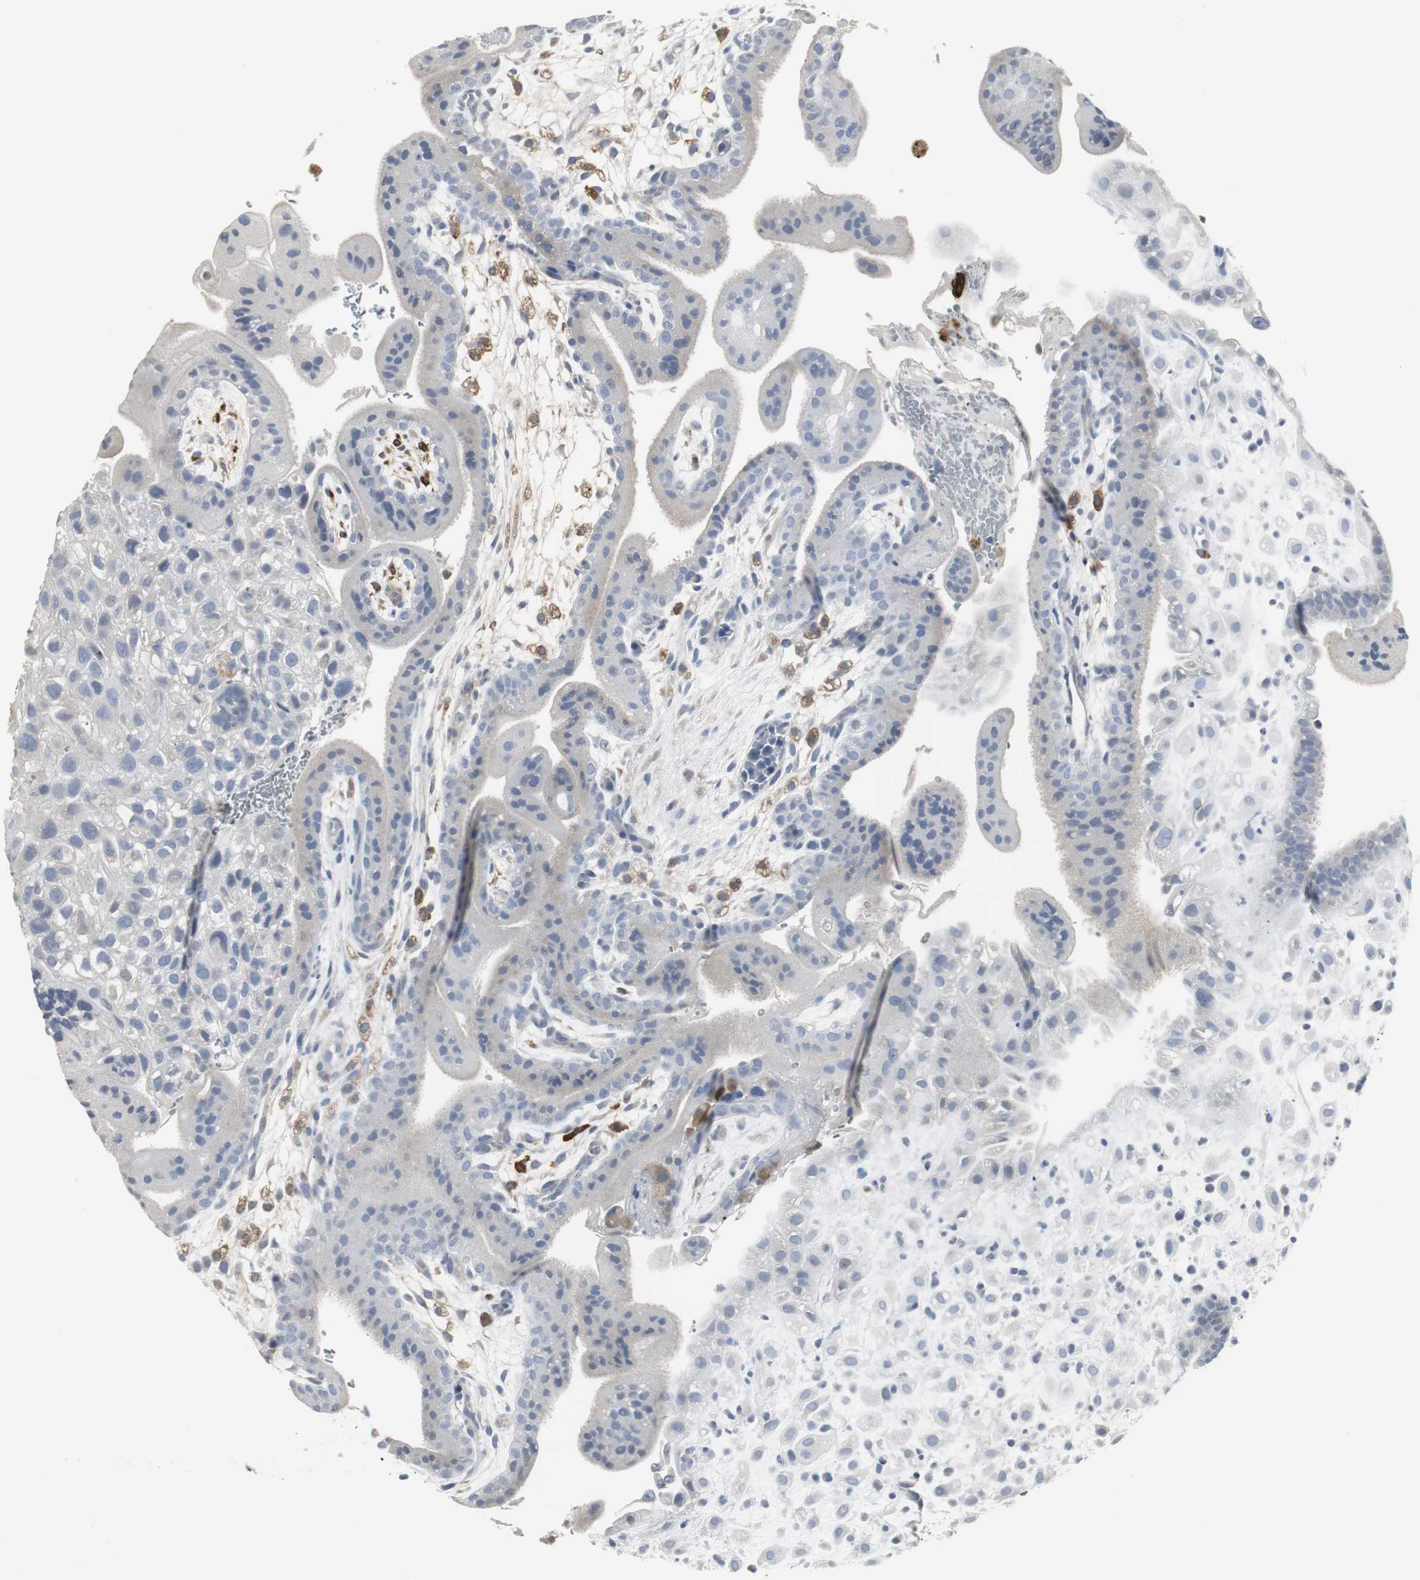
{"staining": {"intensity": "negative", "quantity": "none", "location": "none"}, "tissue": "placenta", "cell_type": "Decidual cells", "image_type": "normal", "snomed": [{"axis": "morphology", "description": "Normal tissue, NOS"}, {"axis": "topography", "description": "Placenta"}], "caption": "Micrograph shows no protein expression in decidual cells of benign placenta. Nuclei are stained in blue.", "gene": "PI15", "patient": {"sex": "female", "age": 35}}